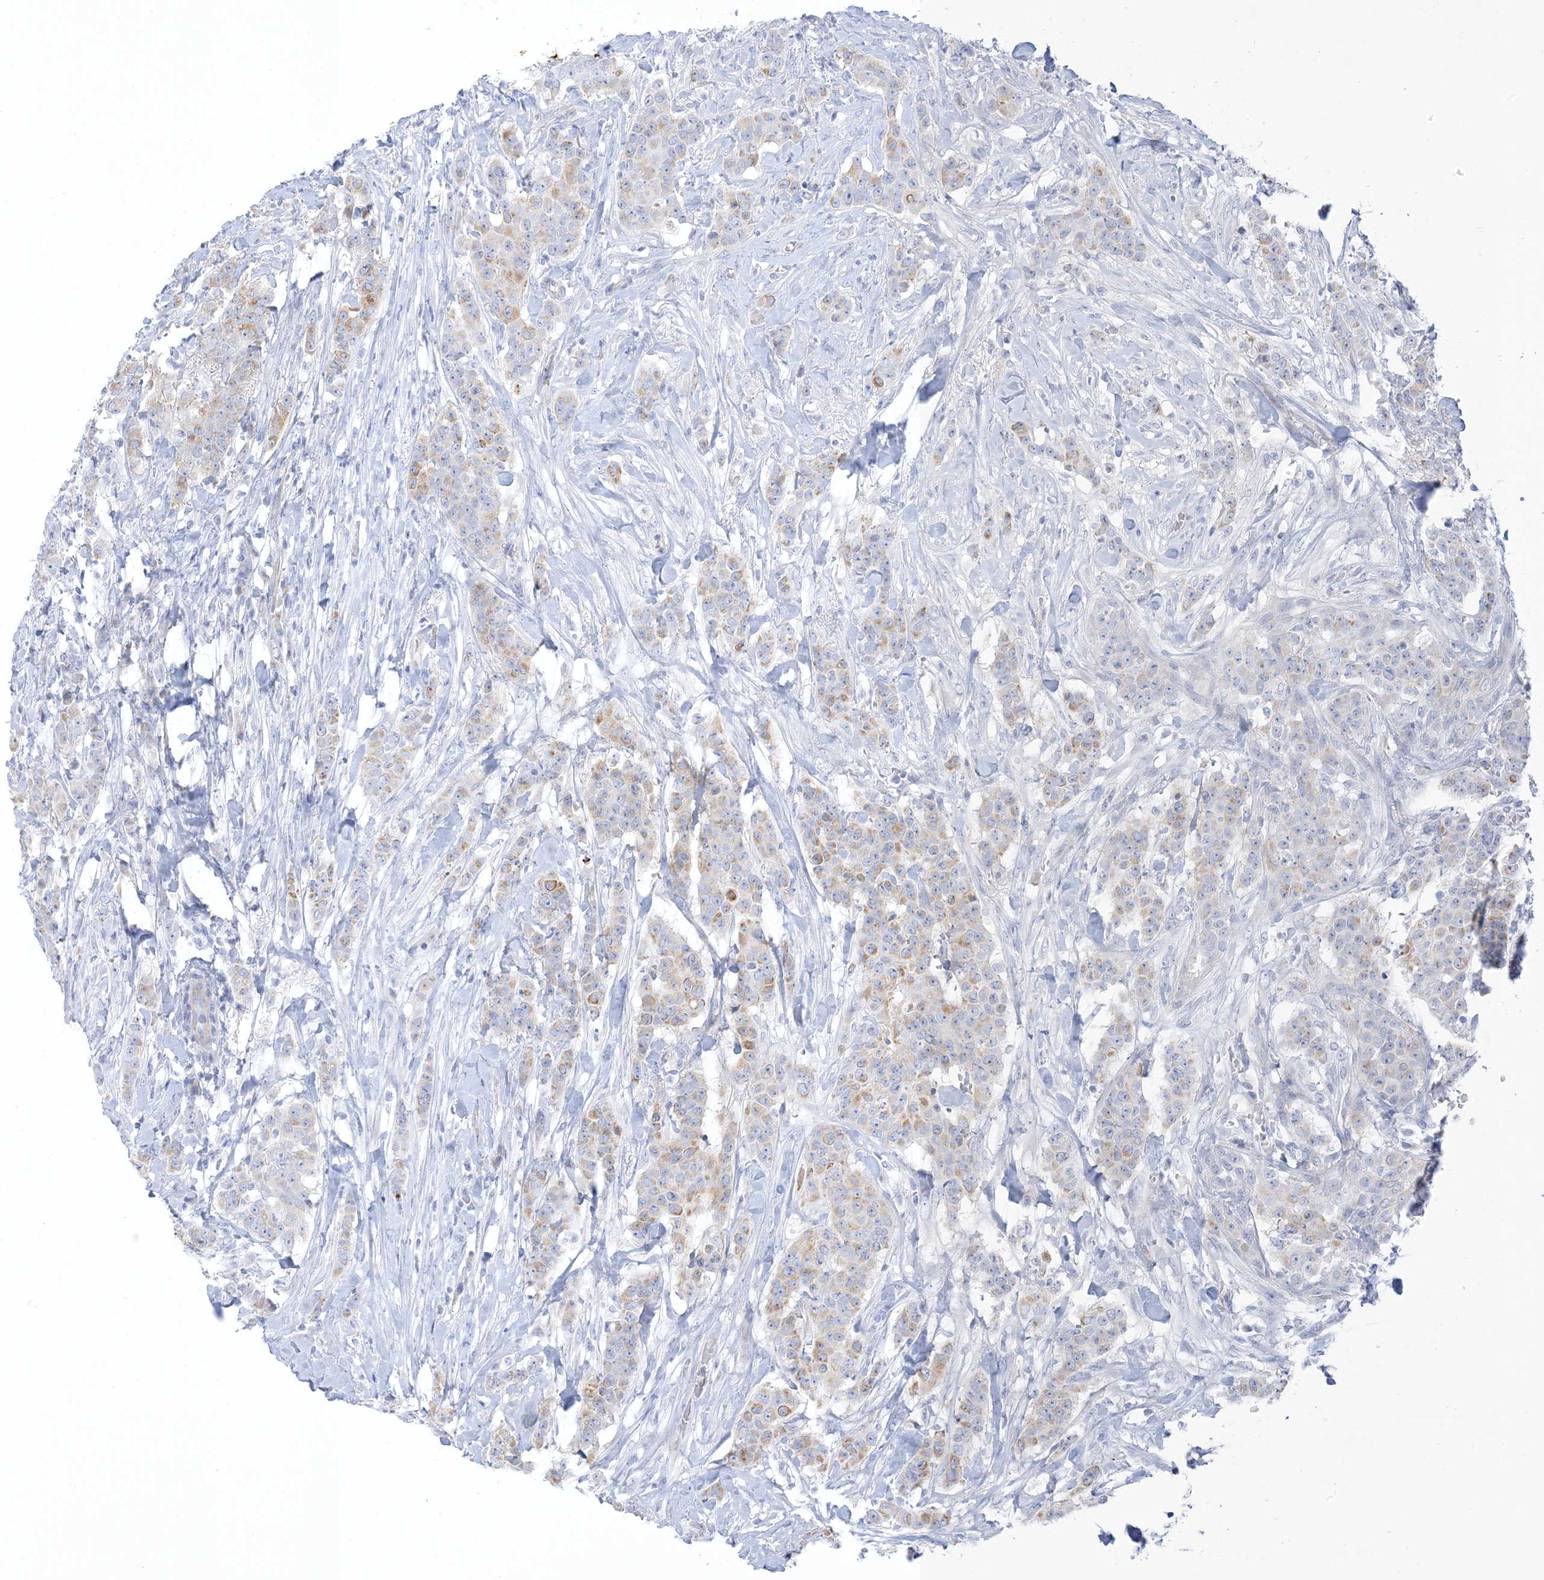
{"staining": {"intensity": "moderate", "quantity": "<25%", "location": "cytoplasmic/membranous"}, "tissue": "breast cancer", "cell_type": "Tumor cells", "image_type": "cancer", "snomed": [{"axis": "morphology", "description": "Duct carcinoma"}, {"axis": "topography", "description": "Breast"}], "caption": "Protein positivity by immunohistochemistry (IHC) displays moderate cytoplasmic/membranous positivity in approximately <25% of tumor cells in breast cancer.", "gene": "XIRP2", "patient": {"sex": "female", "age": 40}}